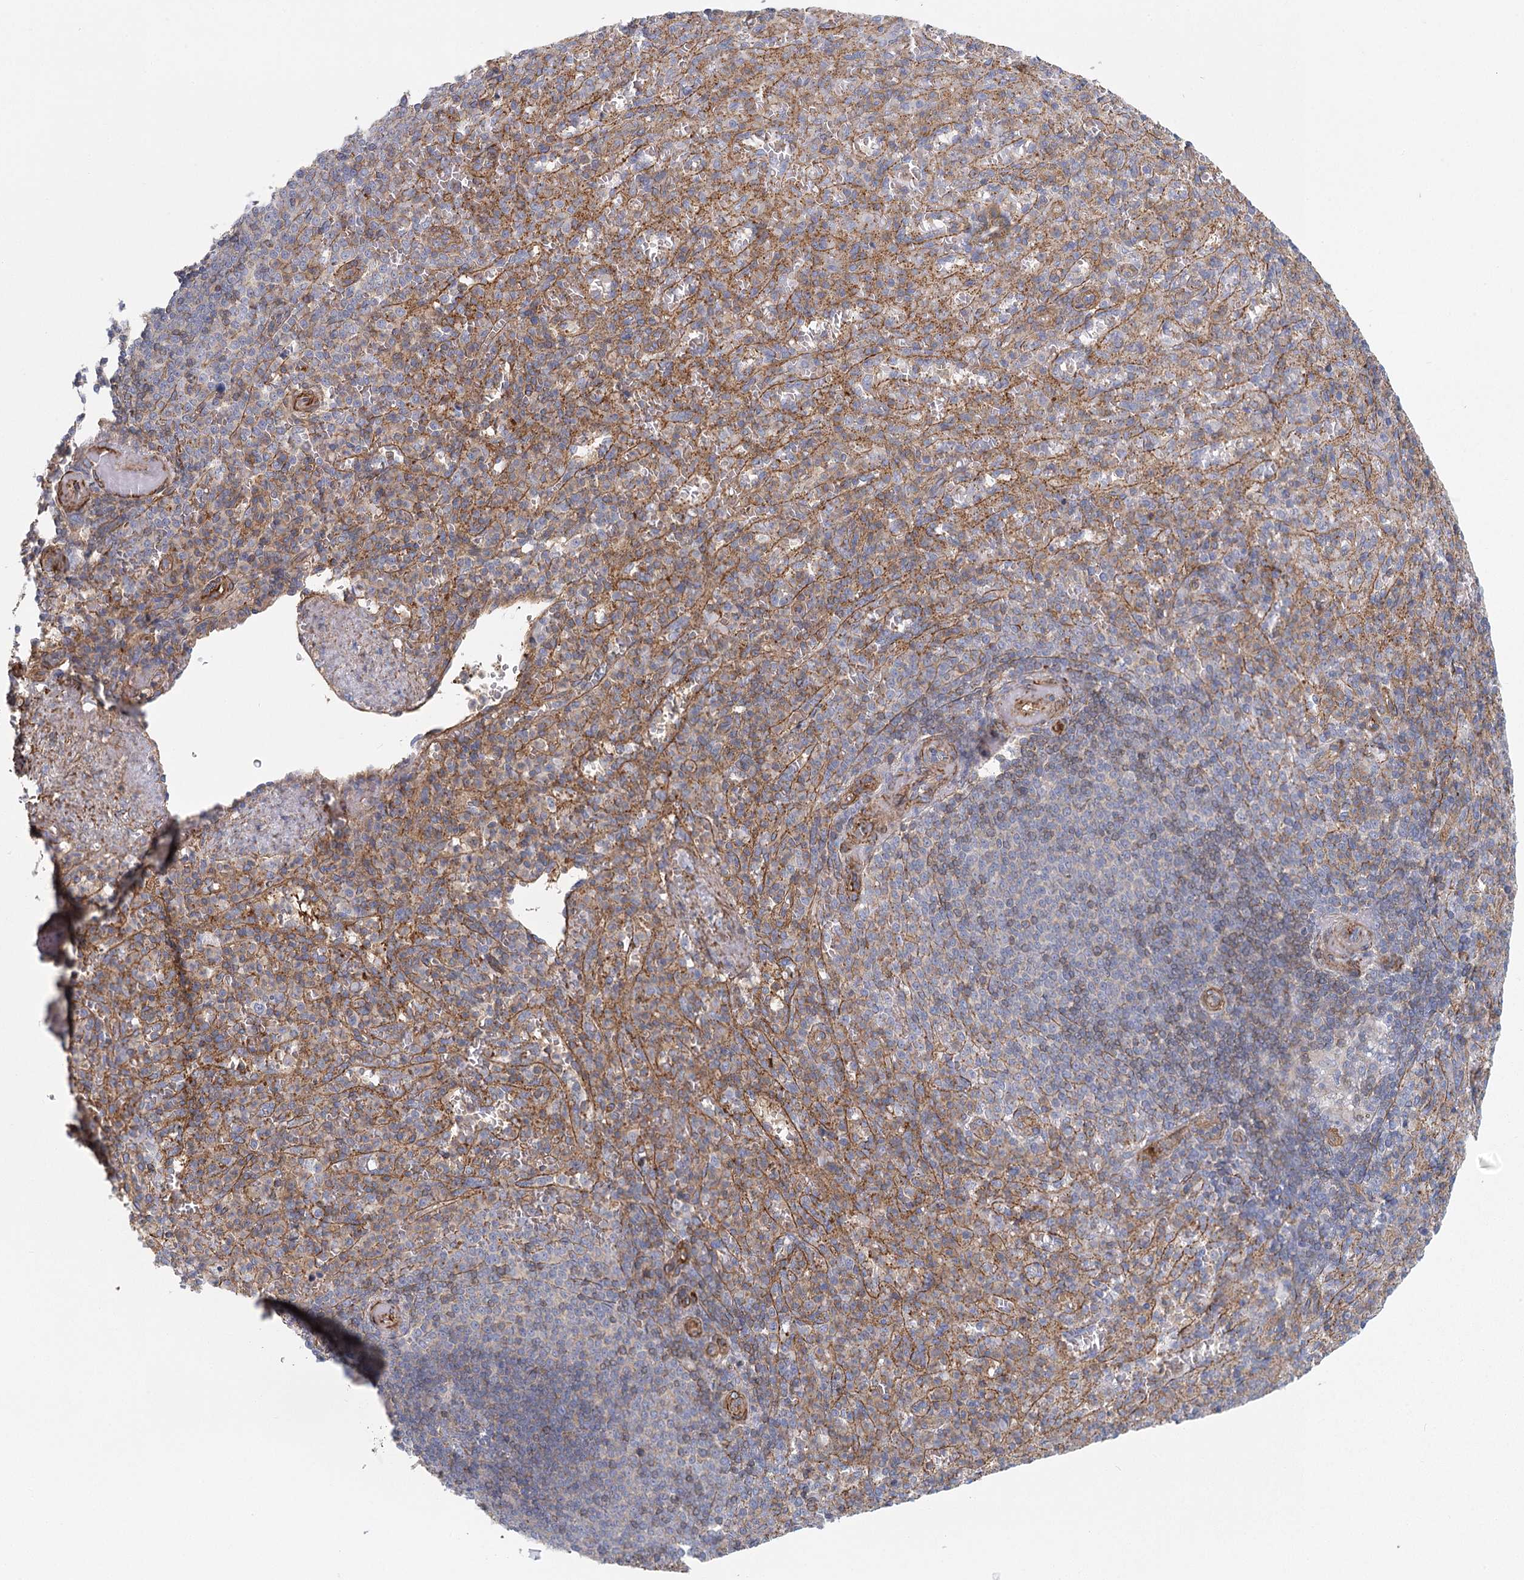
{"staining": {"intensity": "weak", "quantity": "<25%", "location": "cytoplasmic/membranous"}, "tissue": "spleen", "cell_type": "Cells in red pulp", "image_type": "normal", "snomed": [{"axis": "morphology", "description": "Normal tissue, NOS"}, {"axis": "topography", "description": "Spleen"}], "caption": "An IHC histopathology image of unremarkable spleen is shown. There is no staining in cells in red pulp of spleen. (Immunohistochemistry, brightfield microscopy, high magnification).", "gene": "IFT46", "patient": {"sex": "female", "age": 74}}